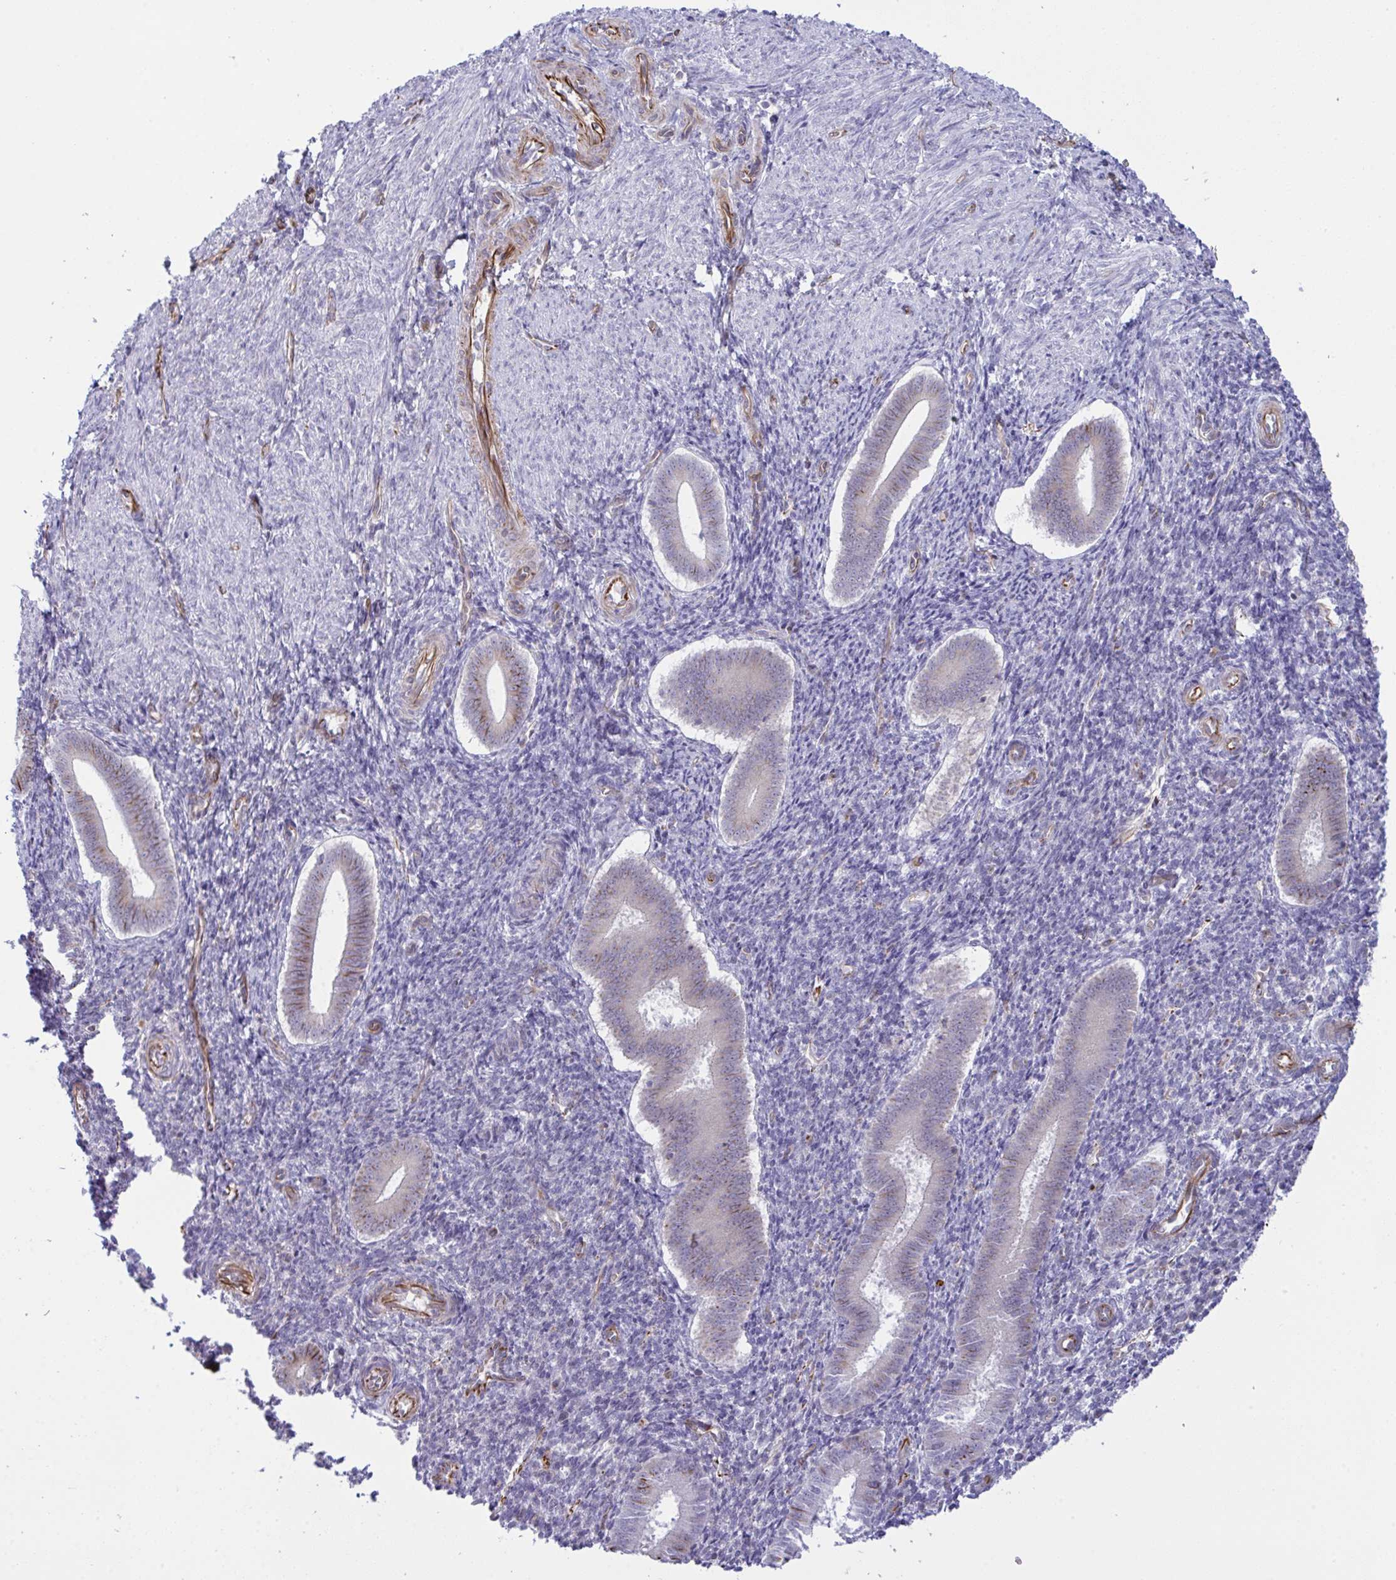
{"staining": {"intensity": "negative", "quantity": "none", "location": "none"}, "tissue": "endometrium", "cell_type": "Cells in endometrial stroma", "image_type": "normal", "snomed": [{"axis": "morphology", "description": "Normal tissue, NOS"}, {"axis": "topography", "description": "Endometrium"}], "caption": "Immunohistochemical staining of benign endometrium shows no significant positivity in cells in endometrial stroma.", "gene": "DCBLD1", "patient": {"sex": "female", "age": 25}}